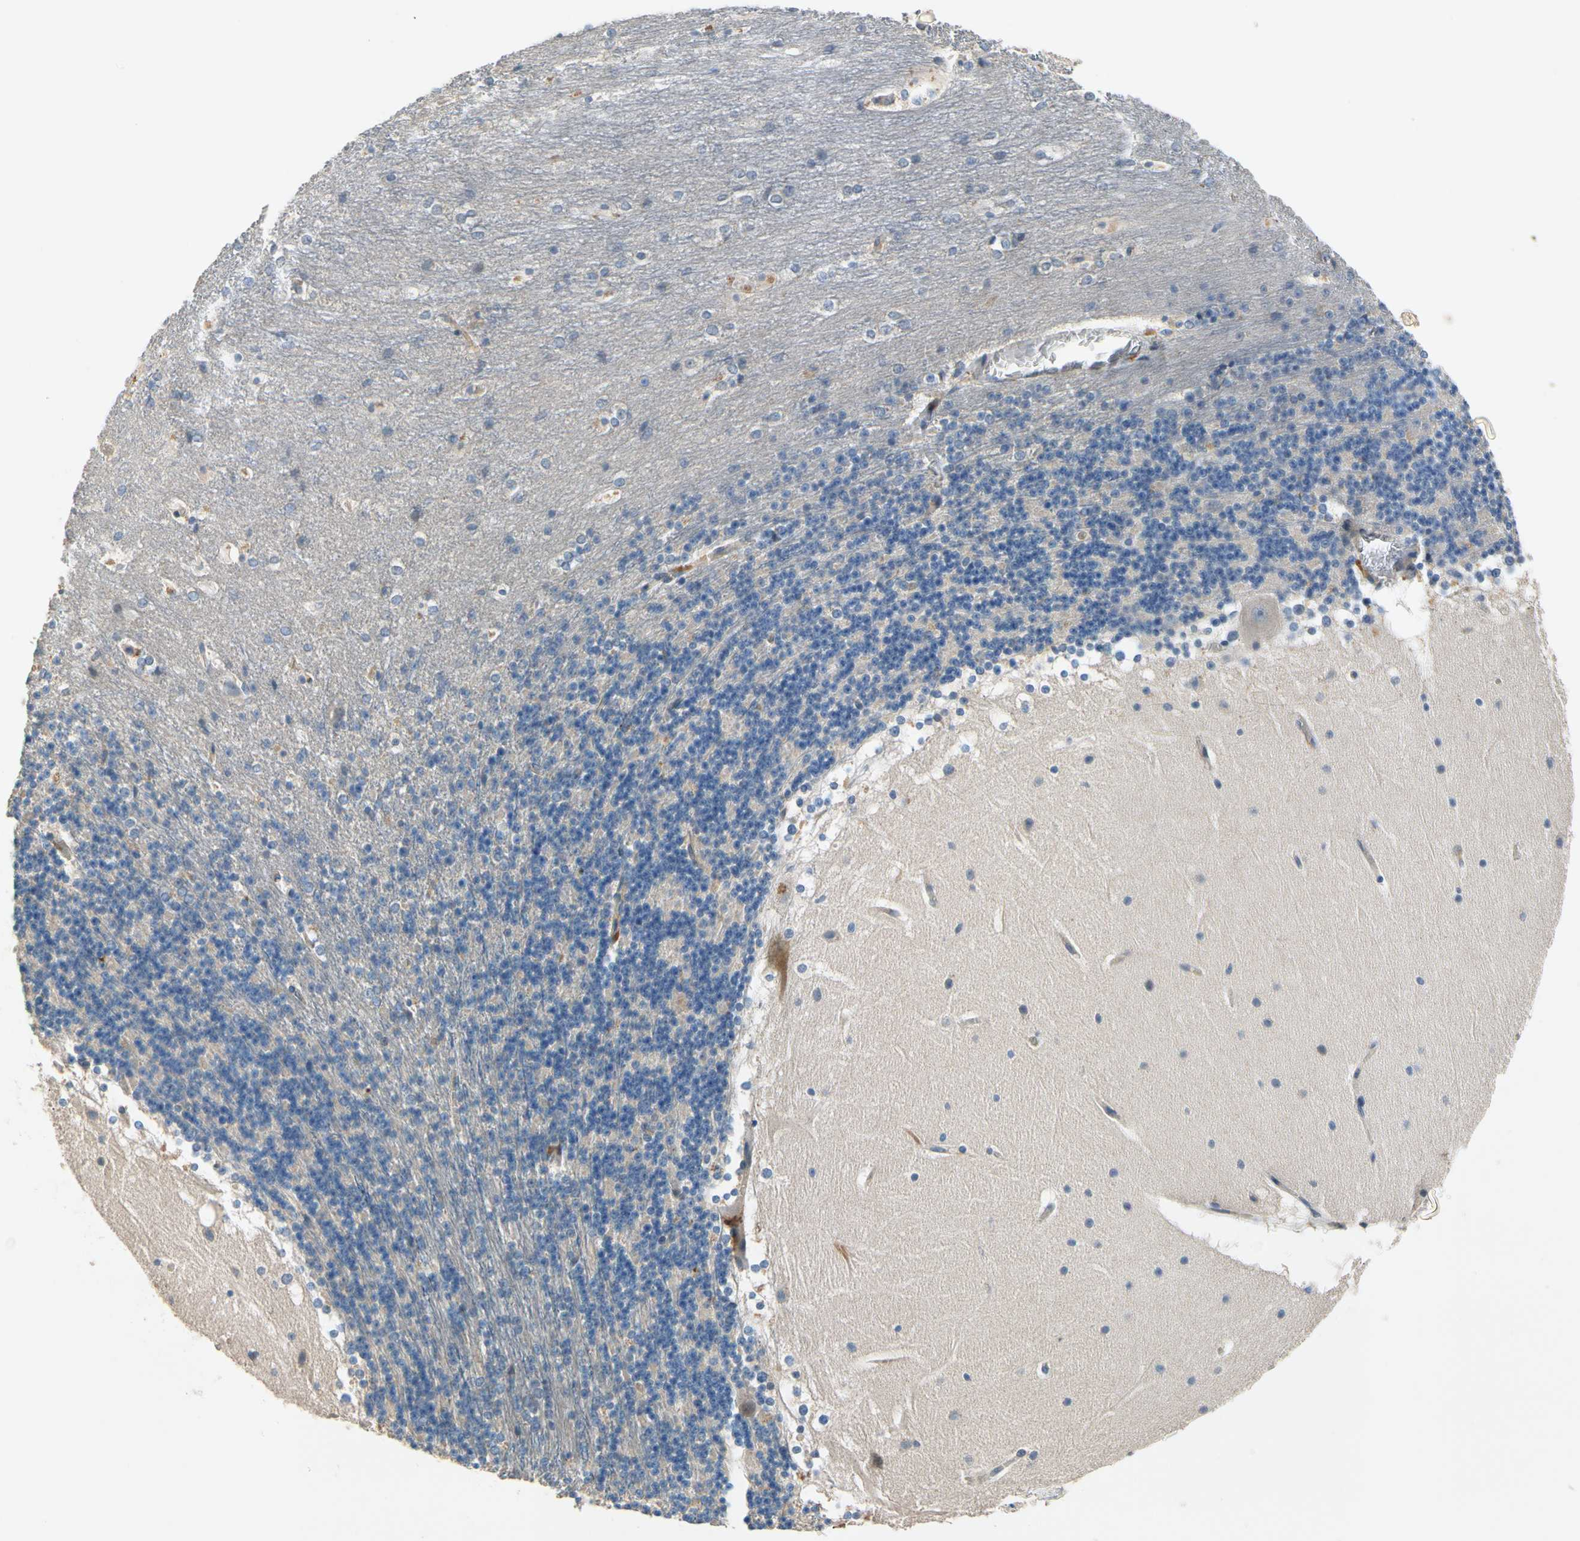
{"staining": {"intensity": "negative", "quantity": "none", "location": "none"}, "tissue": "cerebellum", "cell_type": "Cells in granular layer", "image_type": "normal", "snomed": [{"axis": "morphology", "description": "Normal tissue, NOS"}, {"axis": "topography", "description": "Cerebellum"}], "caption": "High magnification brightfield microscopy of unremarkable cerebellum stained with DAB (3,3'-diaminobenzidine) (brown) and counterstained with hematoxylin (blue): cells in granular layer show no significant expression. The staining is performed using DAB (3,3'-diaminobenzidine) brown chromogen with nuclei counter-stained in using hematoxylin.", "gene": "SIGLEC5", "patient": {"sex": "female", "age": 19}}